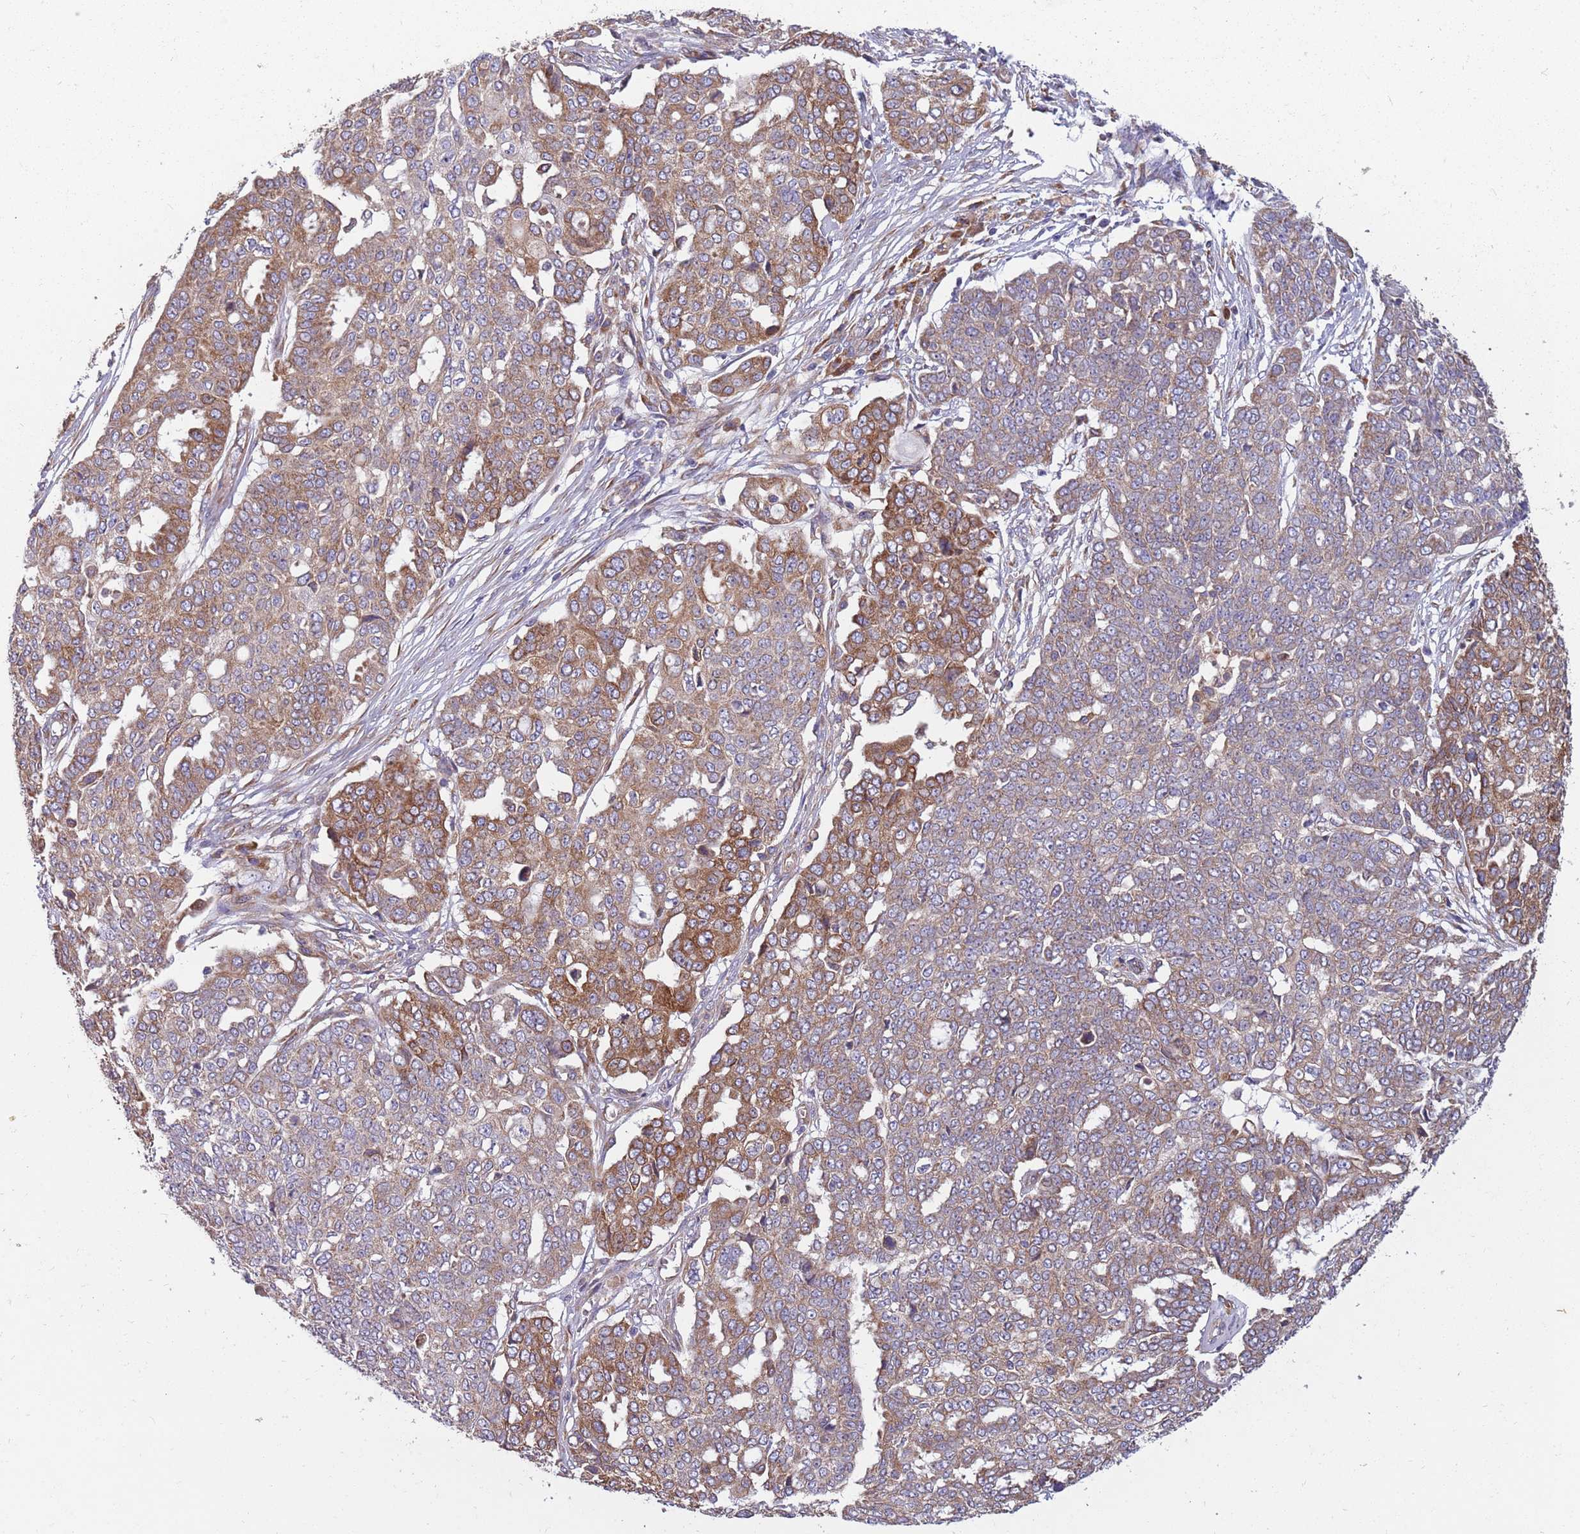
{"staining": {"intensity": "moderate", "quantity": ">75%", "location": "cytoplasmic/membranous"}, "tissue": "ovarian cancer", "cell_type": "Tumor cells", "image_type": "cancer", "snomed": [{"axis": "morphology", "description": "Cystadenocarcinoma, serous, NOS"}, {"axis": "topography", "description": "Soft tissue"}, {"axis": "topography", "description": "Ovary"}], "caption": "The immunohistochemical stain highlights moderate cytoplasmic/membranous staining in tumor cells of serous cystadenocarcinoma (ovarian) tissue.", "gene": "ARMCX6", "patient": {"sex": "female", "age": 57}}